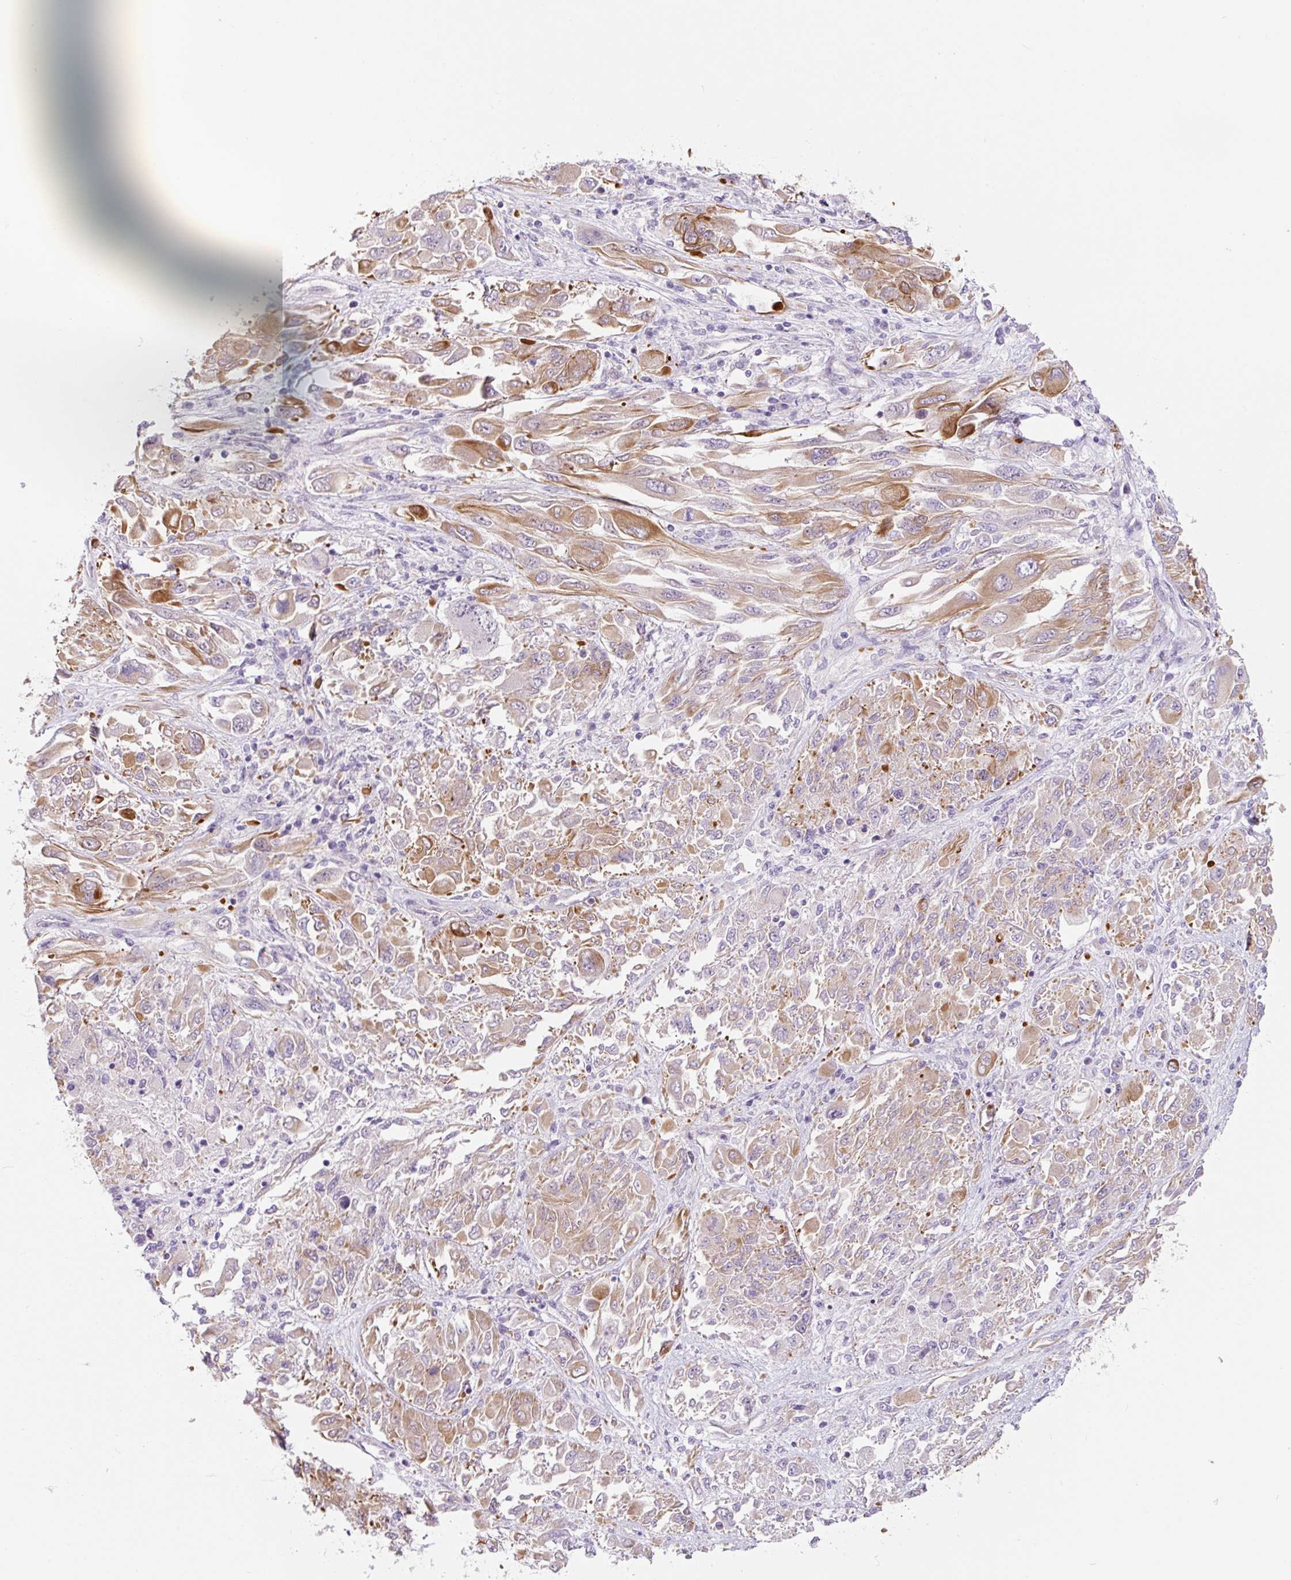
{"staining": {"intensity": "moderate", "quantity": "25%-75%", "location": "cytoplasmic/membranous"}, "tissue": "melanoma", "cell_type": "Tumor cells", "image_type": "cancer", "snomed": [{"axis": "morphology", "description": "Malignant melanoma, NOS"}, {"axis": "topography", "description": "Skin"}], "caption": "Brown immunohistochemical staining in human malignant melanoma displays moderate cytoplasmic/membranous expression in approximately 25%-75% of tumor cells. Using DAB (brown) and hematoxylin (blue) stains, captured at high magnification using brightfield microscopy.", "gene": "CCL25", "patient": {"sex": "female", "age": 91}}